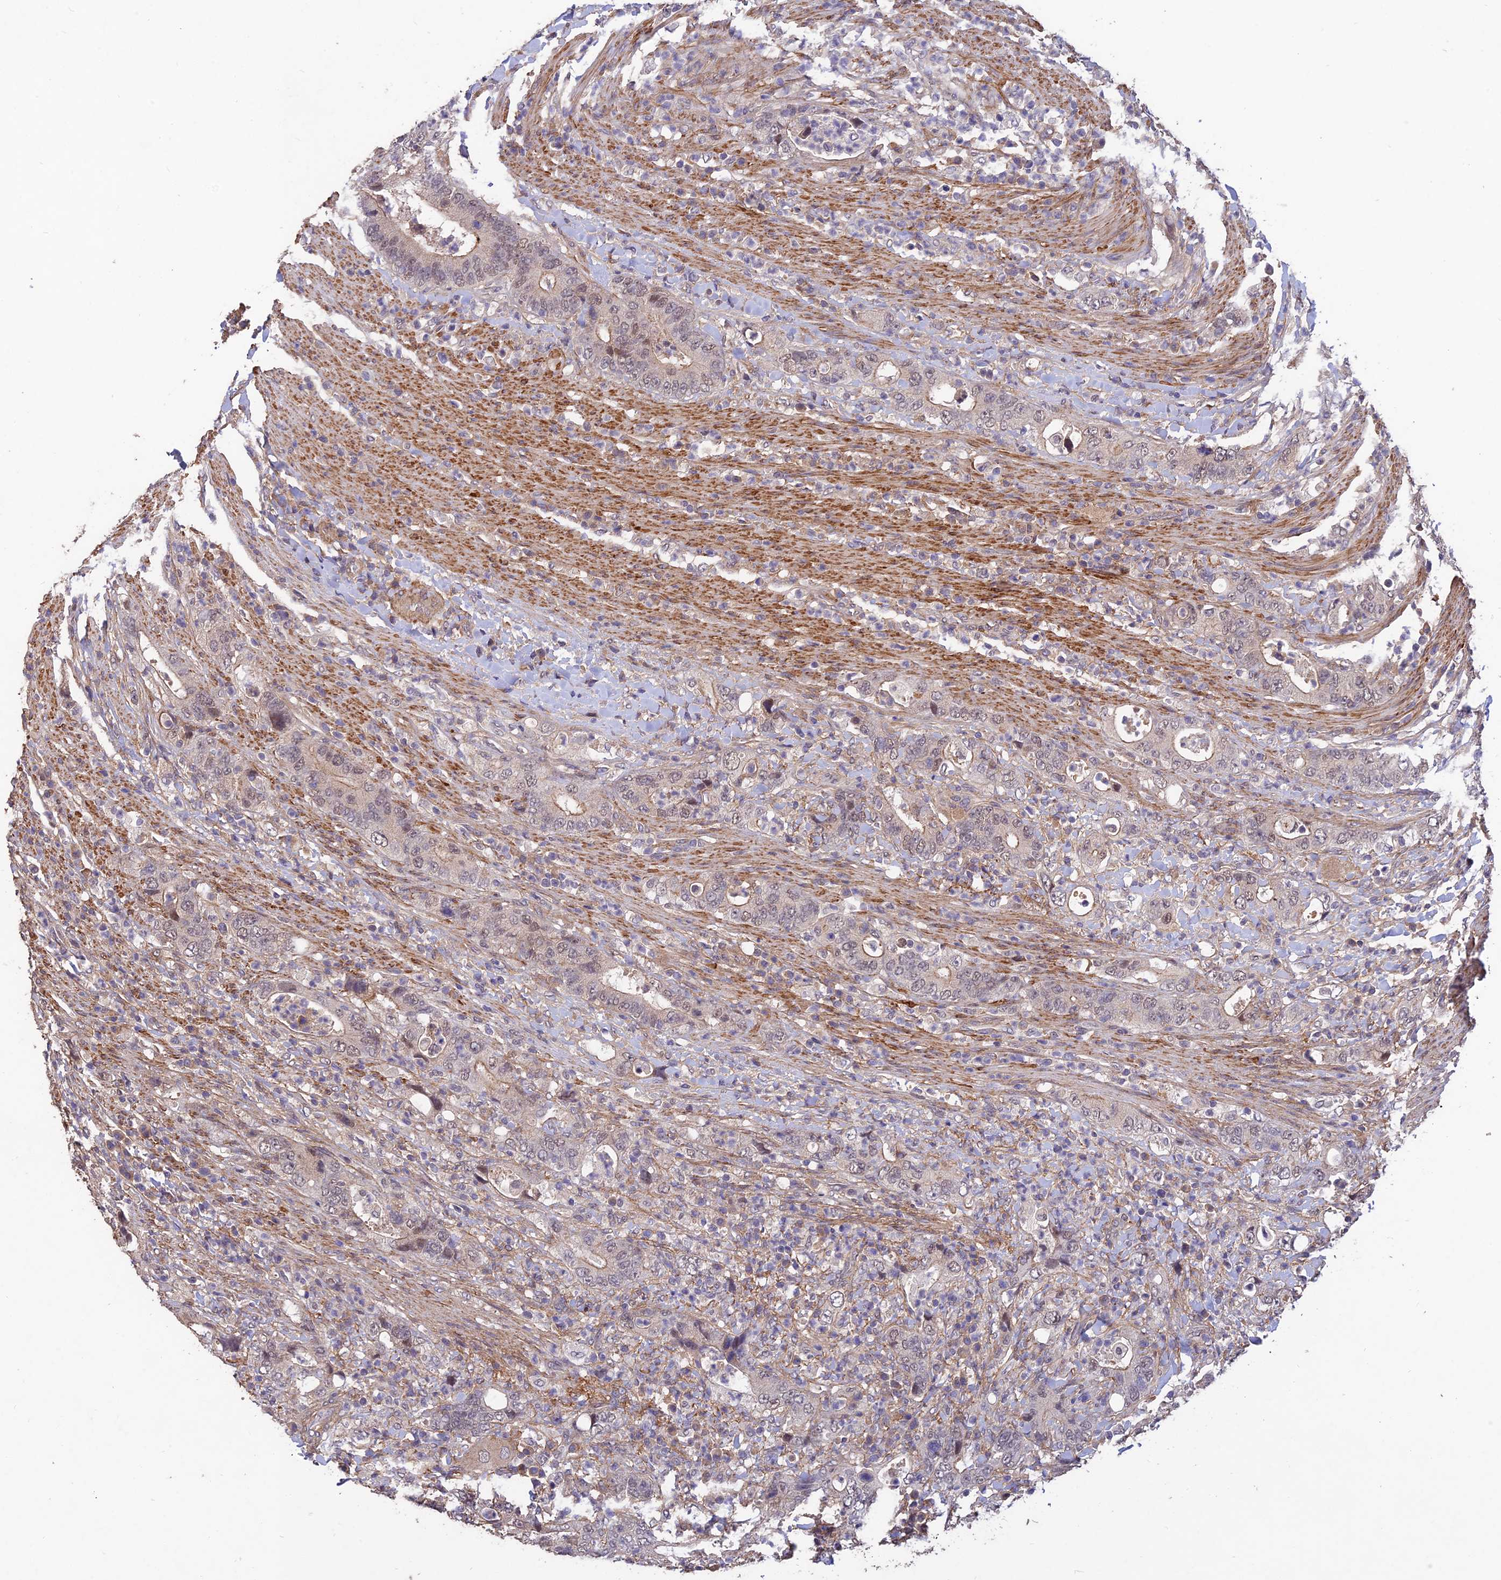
{"staining": {"intensity": "weak", "quantity": "<25%", "location": "nuclear"}, "tissue": "colorectal cancer", "cell_type": "Tumor cells", "image_type": "cancer", "snomed": [{"axis": "morphology", "description": "Adenocarcinoma, NOS"}, {"axis": "topography", "description": "Colon"}], "caption": "The micrograph exhibits no significant expression in tumor cells of colorectal adenocarcinoma.", "gene": "PAGR1", "patient": {"sex": "female", "age": 75}}